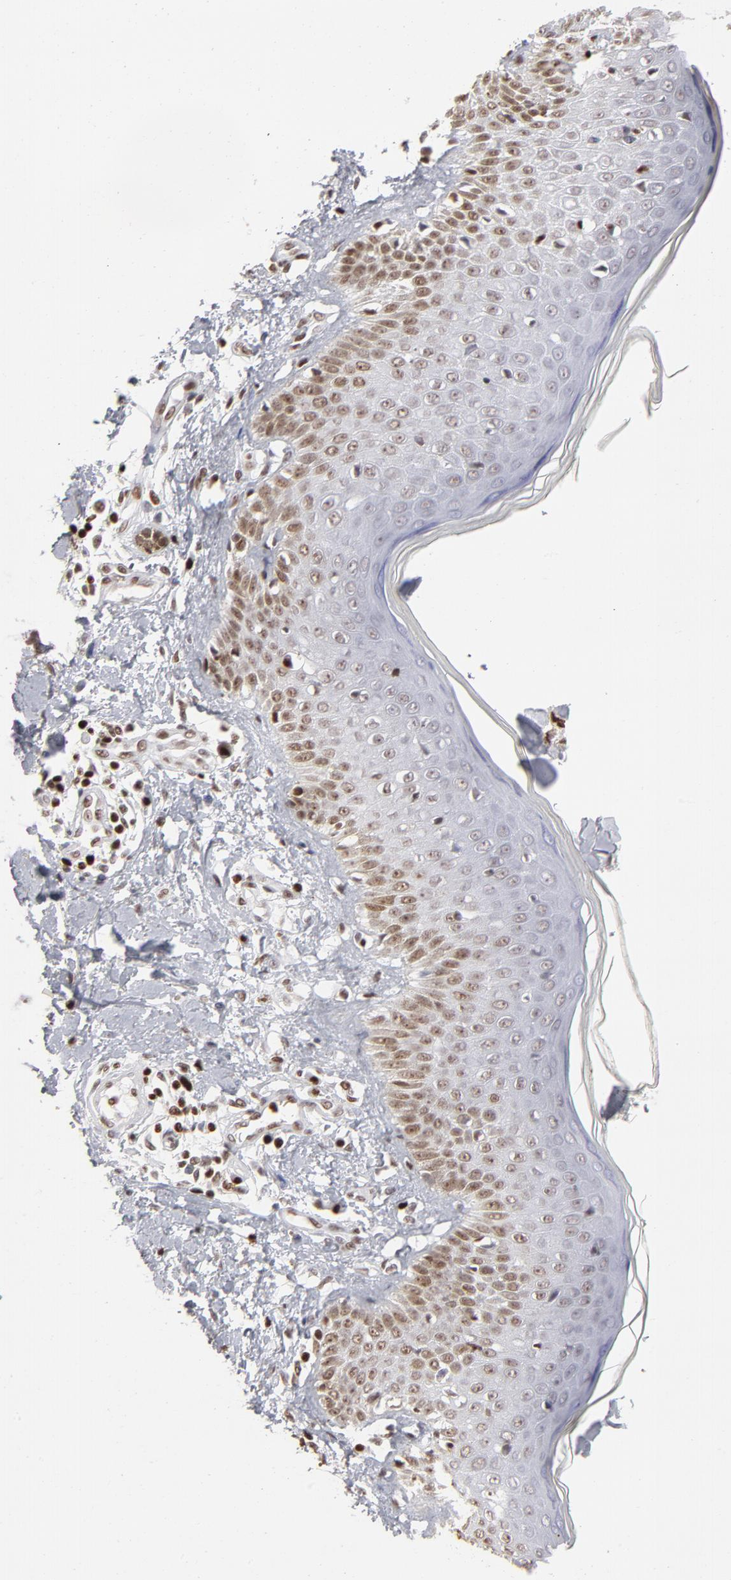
{"staining": {"intensity": "moderate", "quantity": "25%-75%", "location": "nuclear"}, "tissue": "skin cancer", "cell_type": "Tumor cells", "image_type": "cancer", "snomed": [{"axis": "morphology", "description": "Squamous cell carcinoma, NOS"}, {"axis": "topography", "description": "Skin"}], "caption": "Squamous cell carcinoma (skin) stained for a protein shows moderate nuclear positivity in tumor cells.", "gene": "PARP1", "patient": {"sex": "female", "age": 59}}